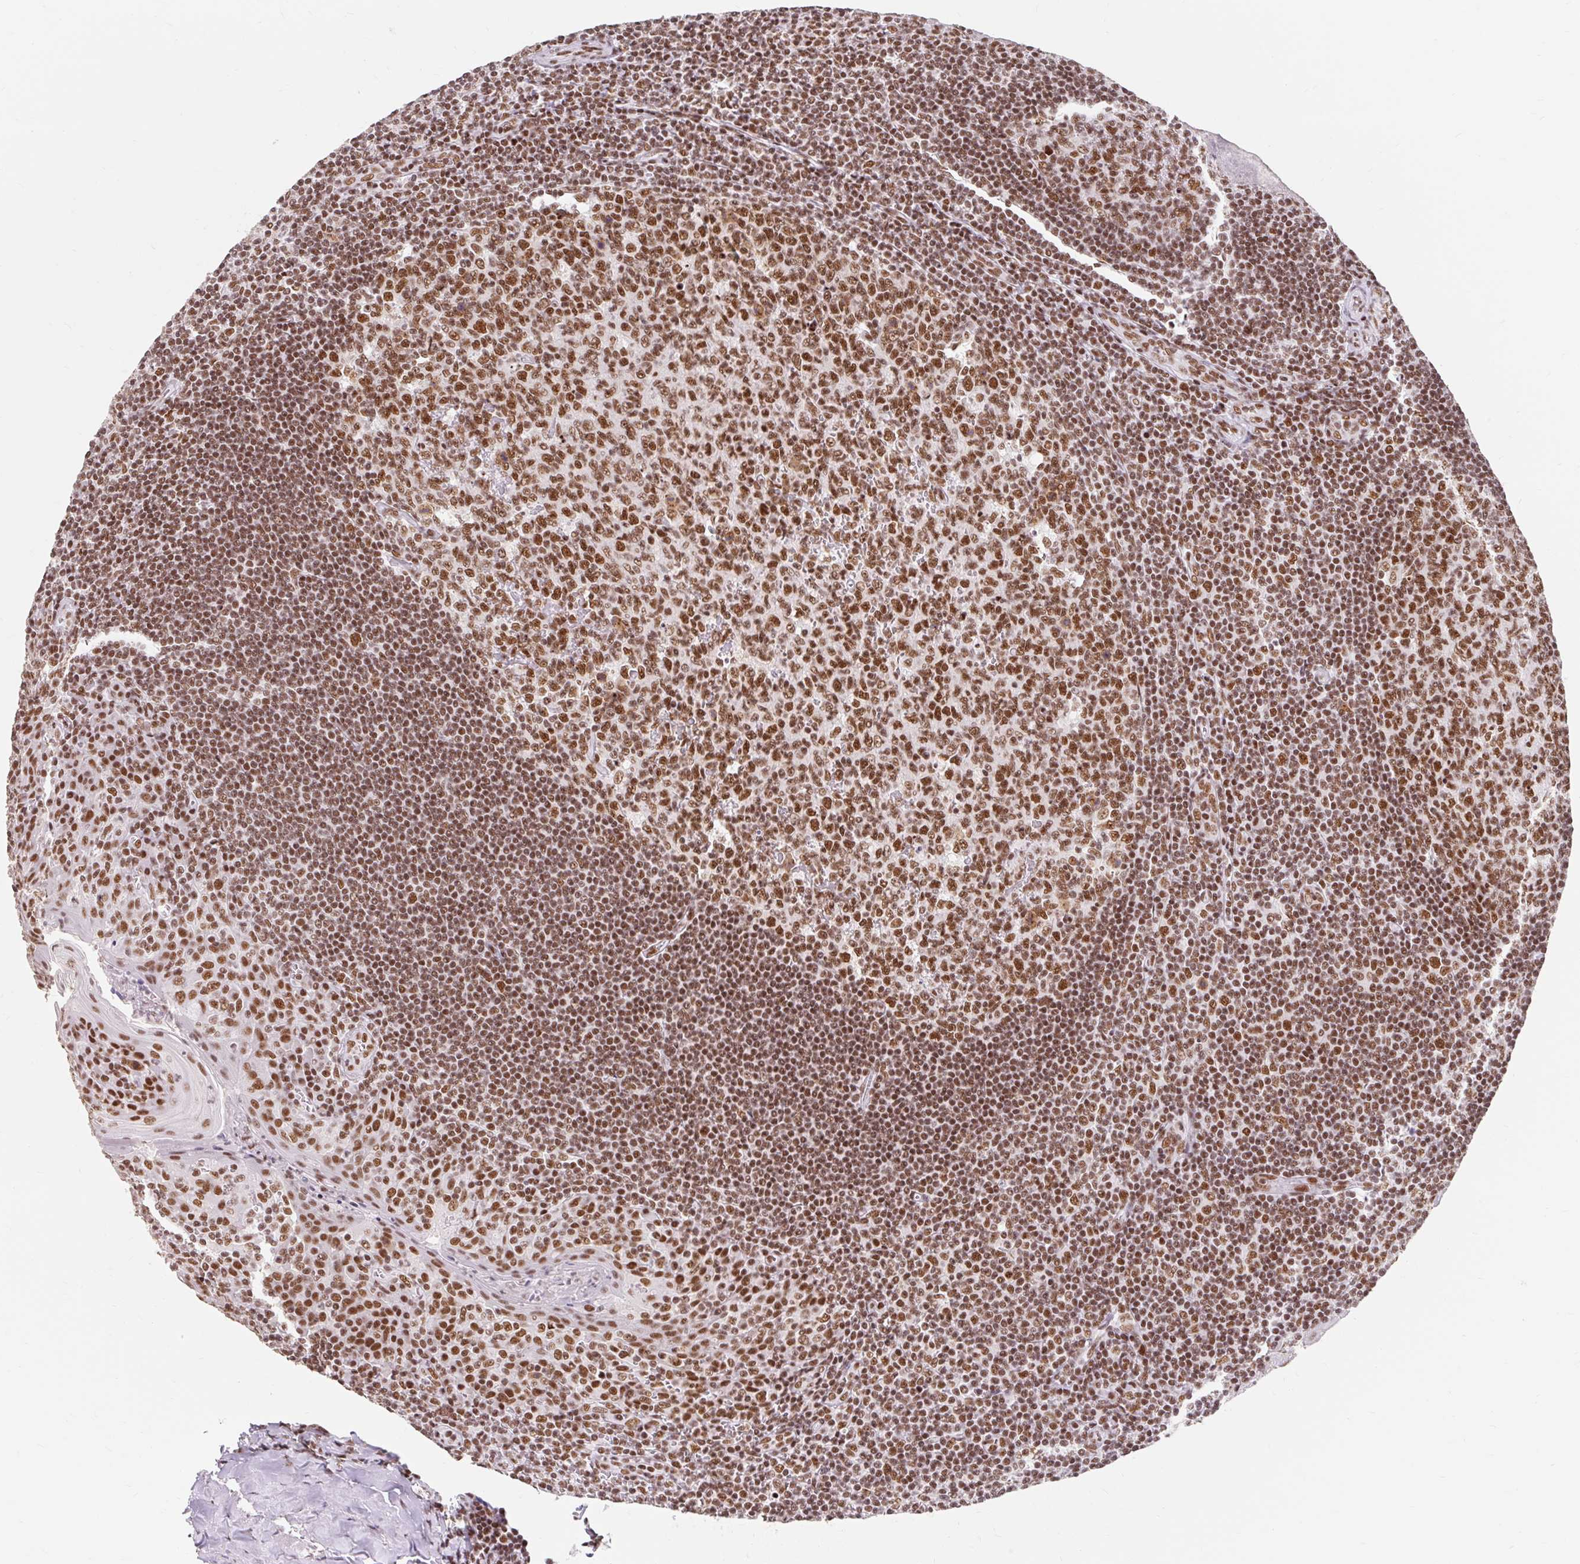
{"staining": {"intensity": "moderate", "quantity": ">75%", "location": "nuclear"}, "tissue": "tonsil", "cell_type": "Germinal center cells", "image_type": "normal", "snomed": [{"axis": "morphology", "description": "Normal tissue, NOS"}, {"axis": "topography", "description": "Tonsil"}], "caption": "Tonsil stained with DAB (3,3'-diaminobenzidine) IHC demonstrates medium levels of moderate nuclear positivity in approximately >75% of germinal center cells.", "gene": "SRSF10", "patient": {"sex": "male", "age": 27}}